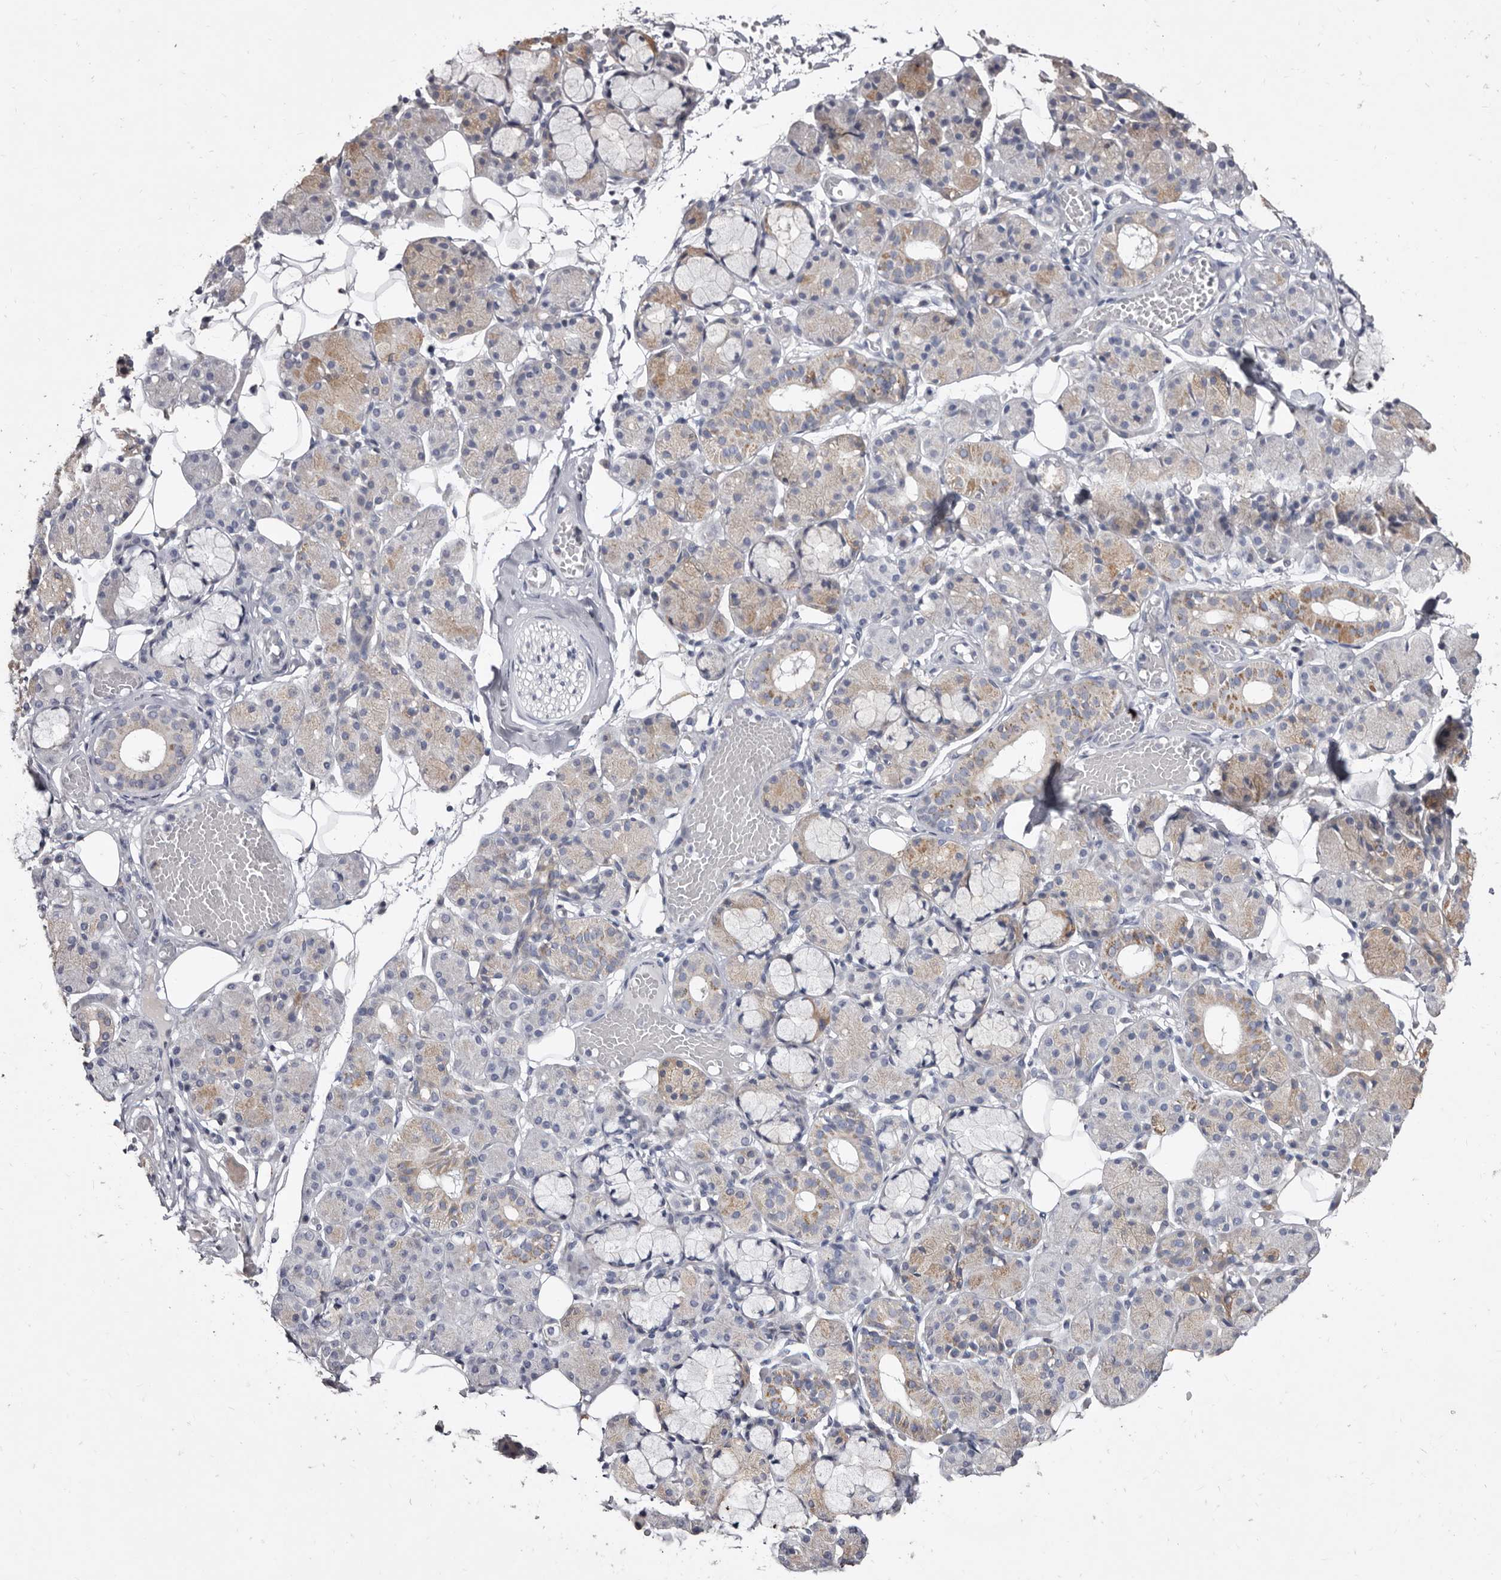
{"staining": {"intensity": "weak", "quantity": "<25%", "location": "cytoplasmic/membranous"}, "tissue": "salivary gland", "cell_type": "Glandular cells", "image_type": "normal", "snomed": [{"axis": "morphology", "description": "Normal tissue, NOS"}, {"axis": "topography", "description": "Salivary gland"}], "caption": "A histopathology image of salivary gland stained for a protein reveals no brown staining in glandular cells. Brightfield microscopy of immunohistochemistry (IHC) stained with DAB (3,3'-diaminobenzidine) (brown) and hematoxylin (blue), captured at high magnification.", "gene": "CYP2E1", "patient": {"sex": "male", "age": 63}}